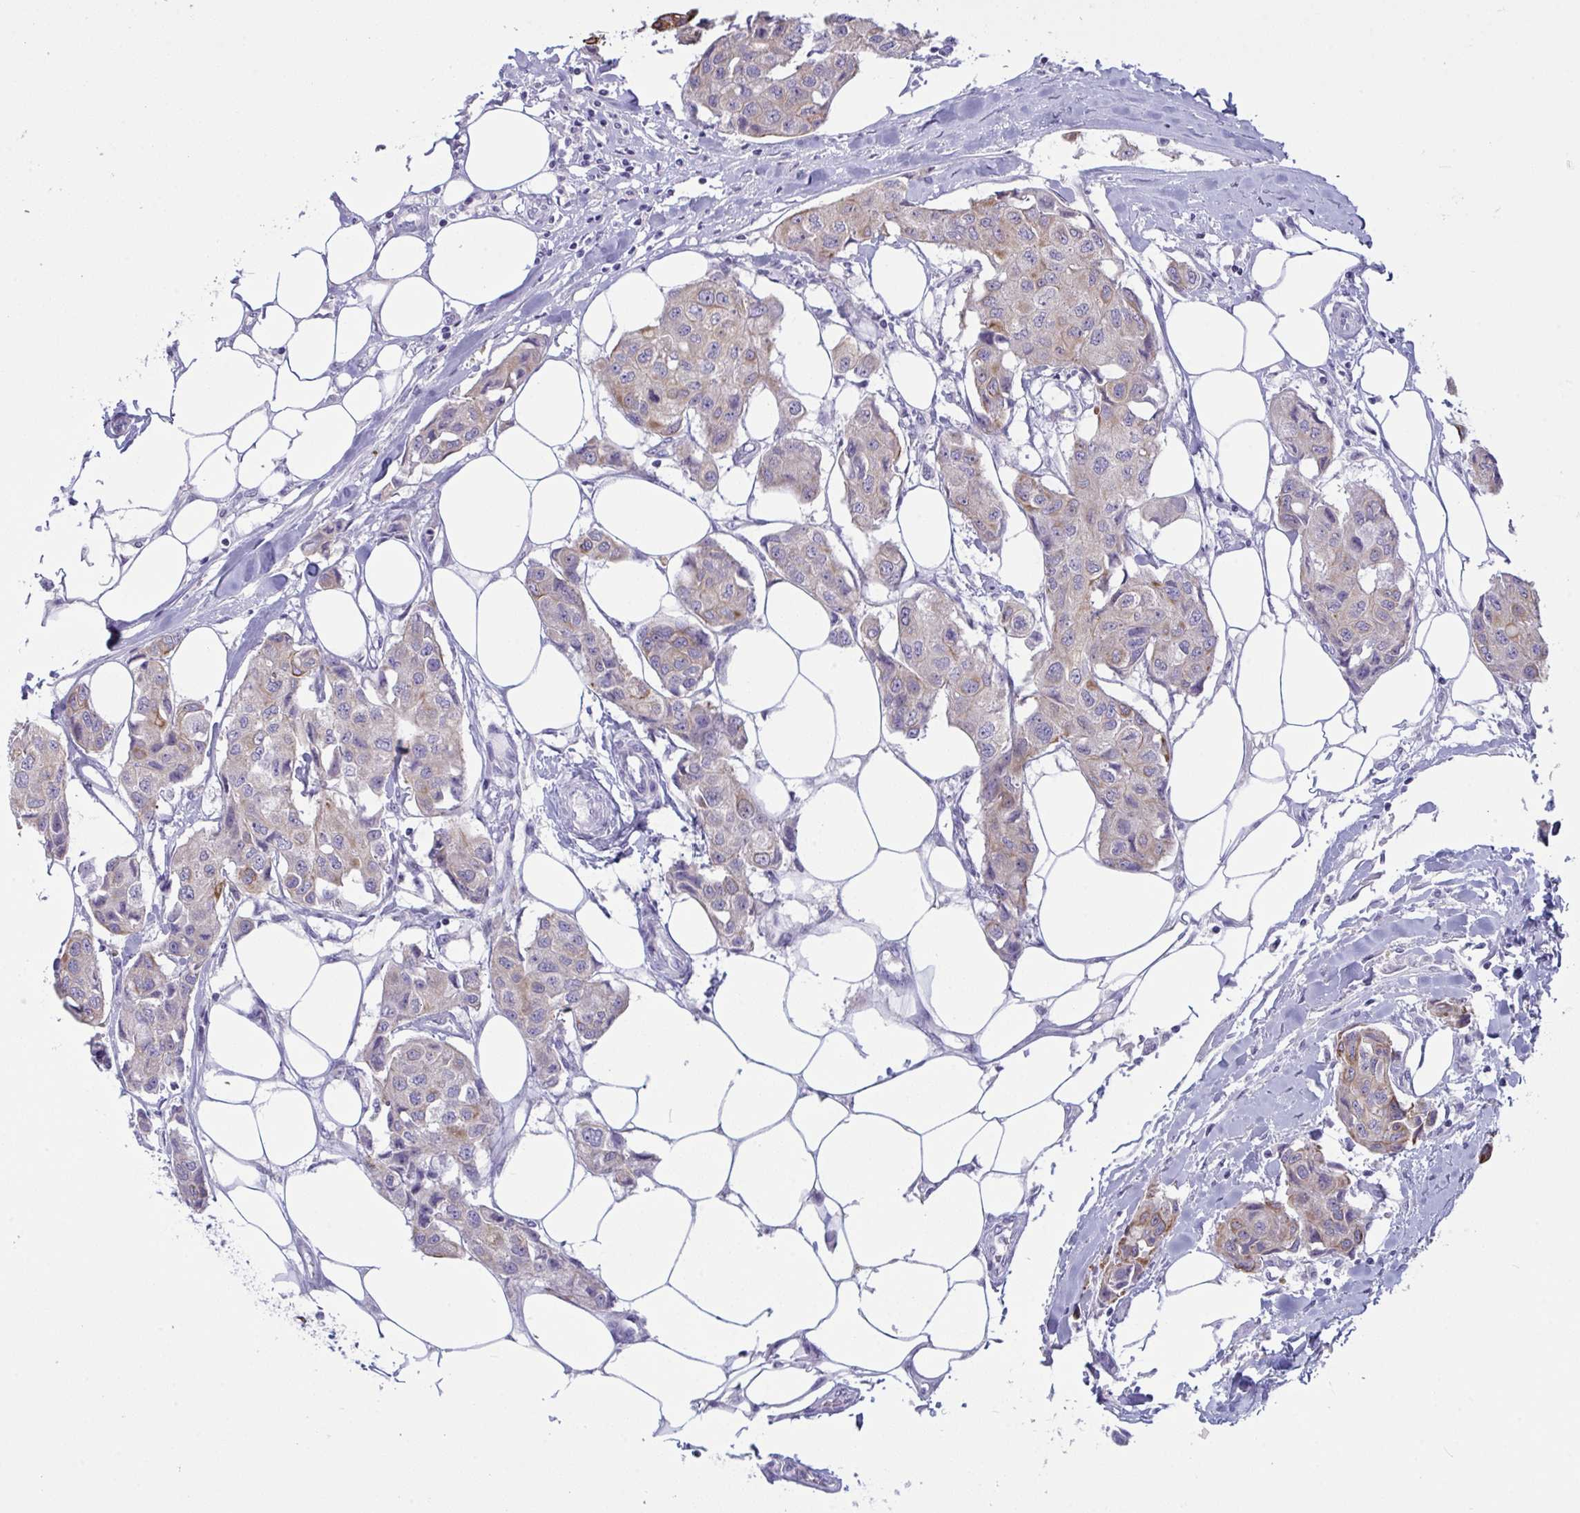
{"staining": {"intensity": "weak", "quantity": "25%-75%", "location": "cytoplasmic/membranous"}, "tissue": "breast cancer", "cell_type": "Tumor cells", "image_type": "cancer", "snomed": [{"axis": "morphology", "description": "Duct carcinoma"}, {"axis": "topography", "description": "Breast"}, {"axis": "topography", "description": "Lymph node"}], "caption": "Protein staining of breast cancer tissue exhibits weak cytoplasmic/membranous staining in approximately 25%-75% of tumor cells.", "gene": "TENT5D", "patient": {"sex": "female", "age": 80}}